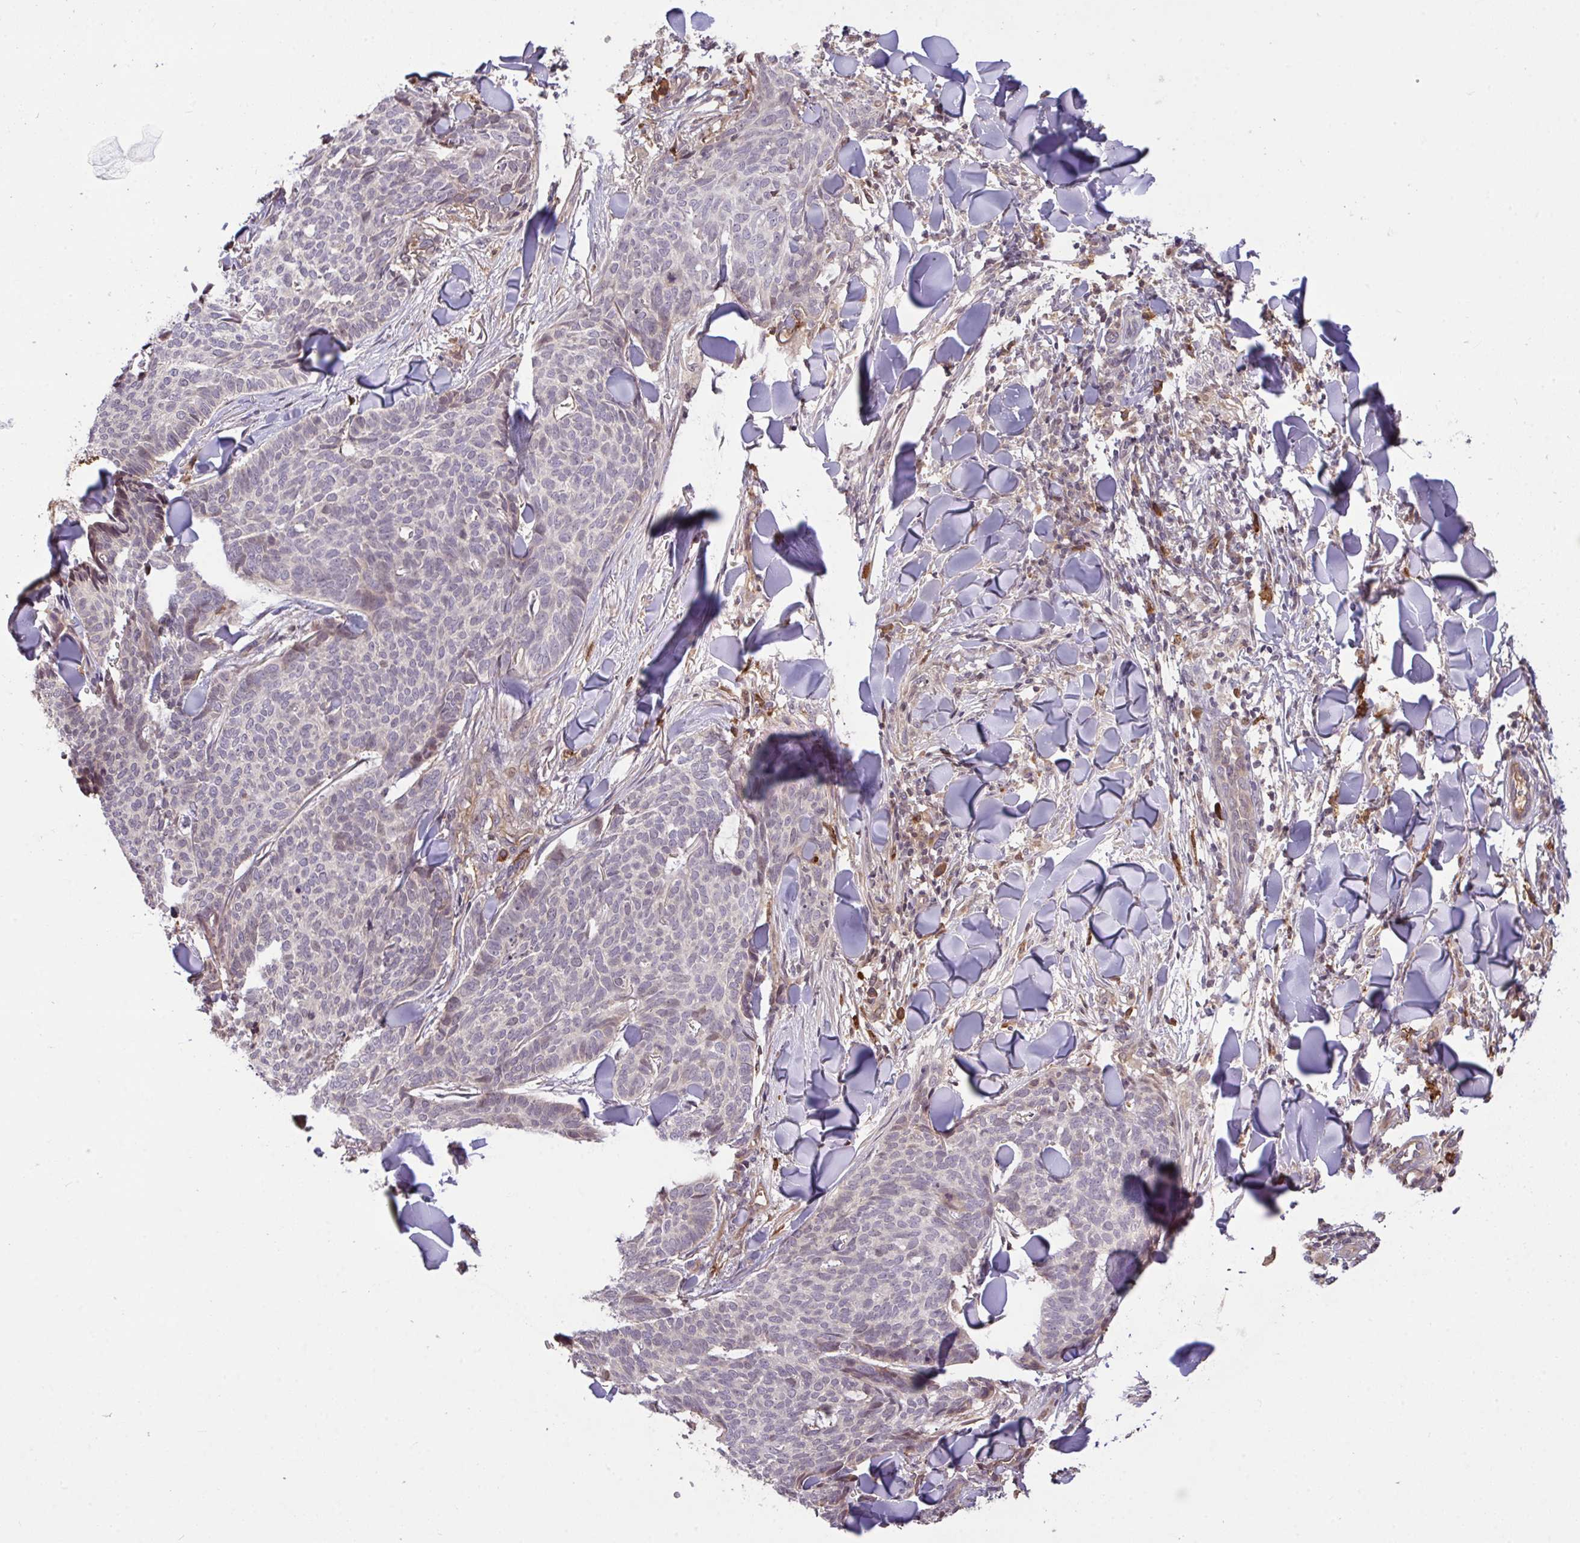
{"staining": {"intensity": "negative", "quantity": "none", "location": "none"}, "tissue": "skin cancer", "cell_type": "Tumor cells", "image_type": "cancer", "snomed": [{"axis": "morphology", "description": "Normal tissue, NOS"}, {"axis": "morphology", "description": "Basal cell carcinoma"}, {"axis": "topography", "description": "Skin"}], "caption": "This is an immunohistochemistry (IHC) micrograph of human skin cancer (basal cell carcinoma). There is no staining in tumor cells.", "gene": "FCER1A", "patient": {"sex": "male", "age": 50}}